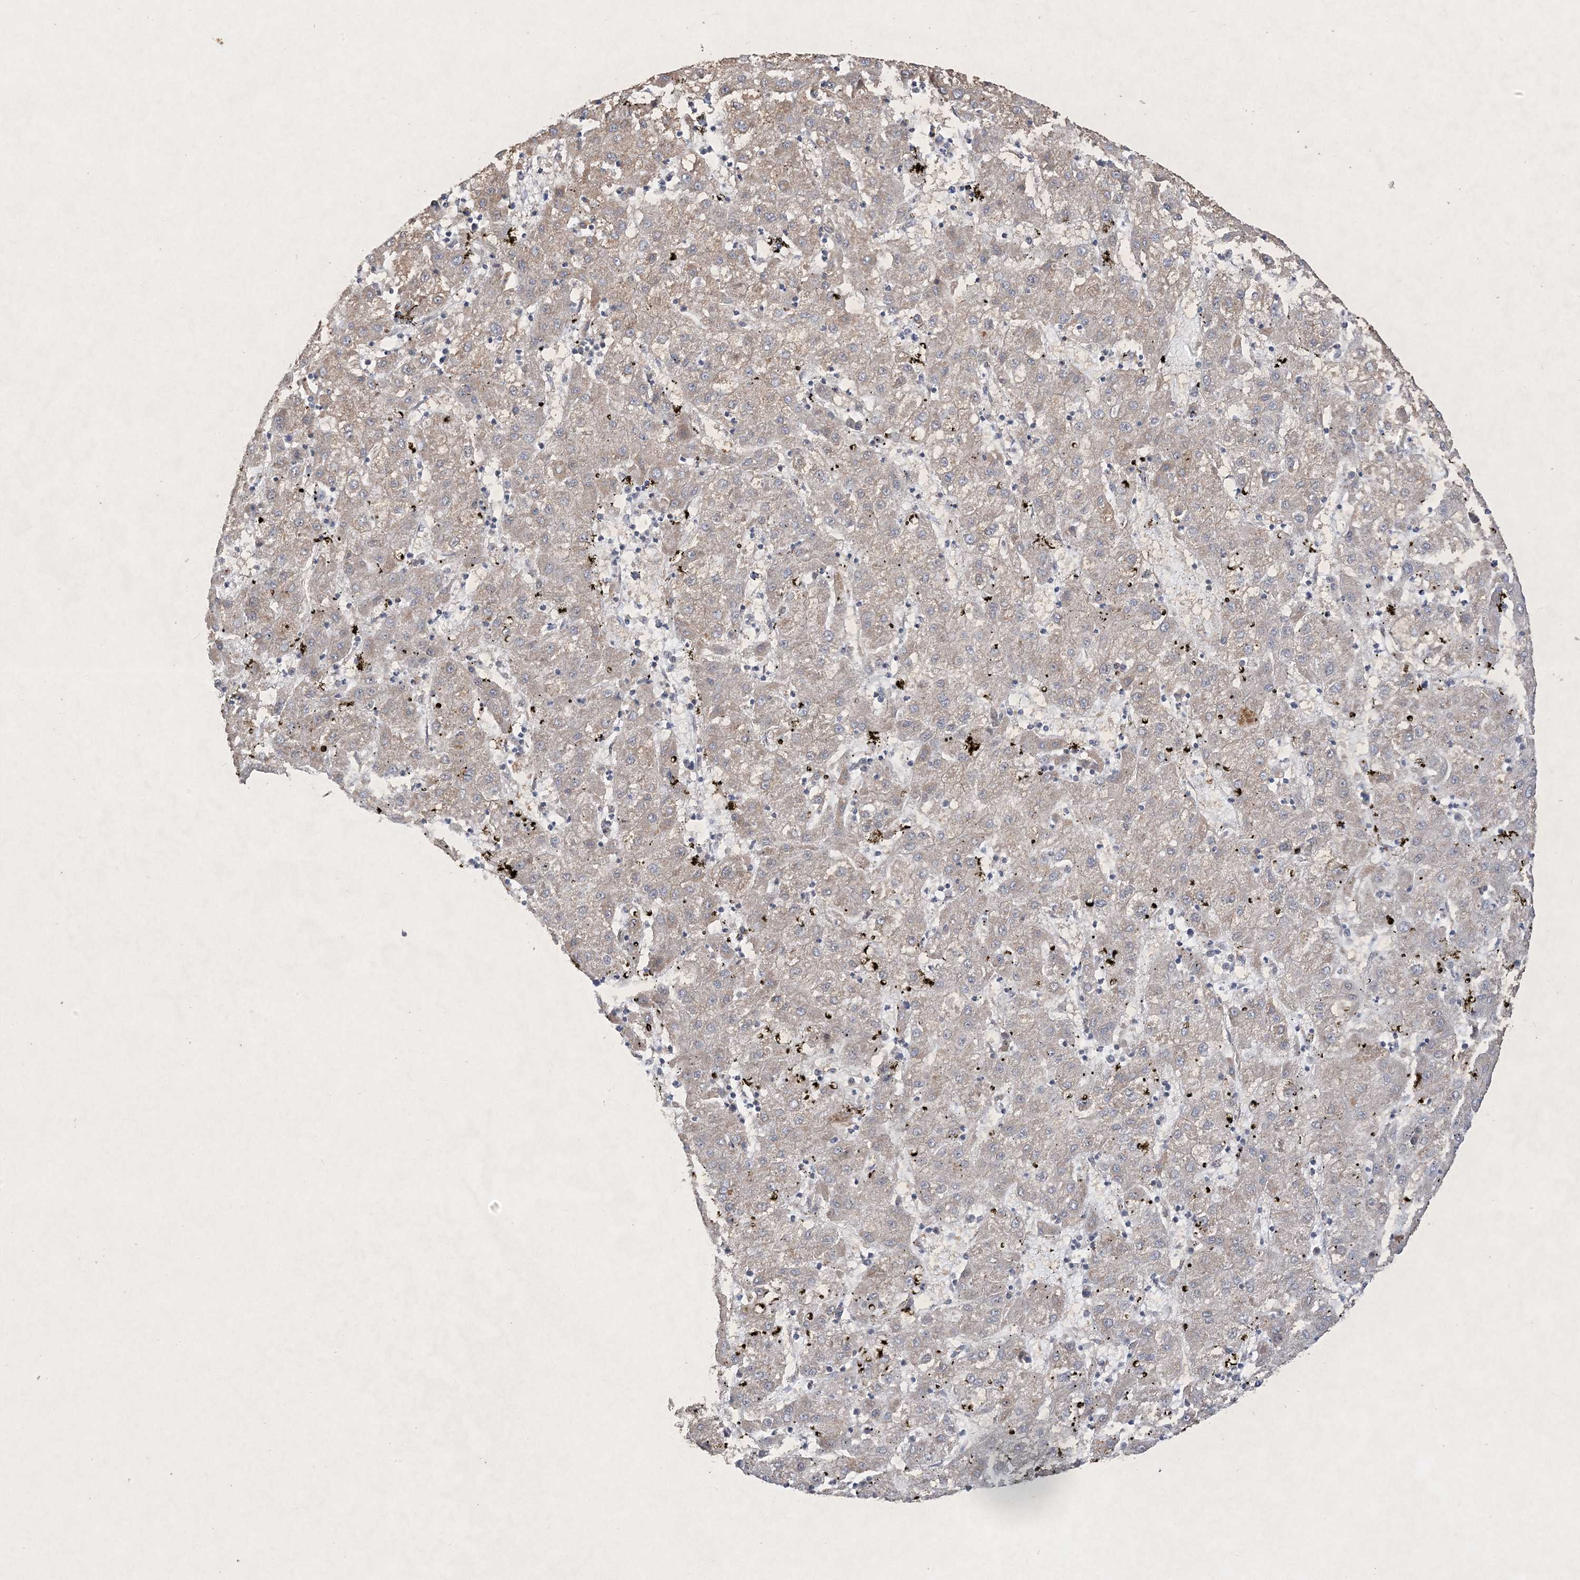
{"staining": {"intensity": "negative", "quantity": "none", "location": "none"}, "tissue": "liver cancer", "cell_type": "Tumor cells", "image_type": "cancer", "snomed": [{"axis": "morphology", "description": "Carcinoma, Hepatocellular, NOS"}, {"axis": "topography", "description": "Liver"}], "caption": "Hepatocellular carcinoma (liver) was stained to show a protein in brown. There is no significant expression in tumor cells. (Brightfield microscopy of DAB immunohistochemistry at high magnification).", "gene": "PRSS36", "patient": {"sex": "male", "age": 72}}